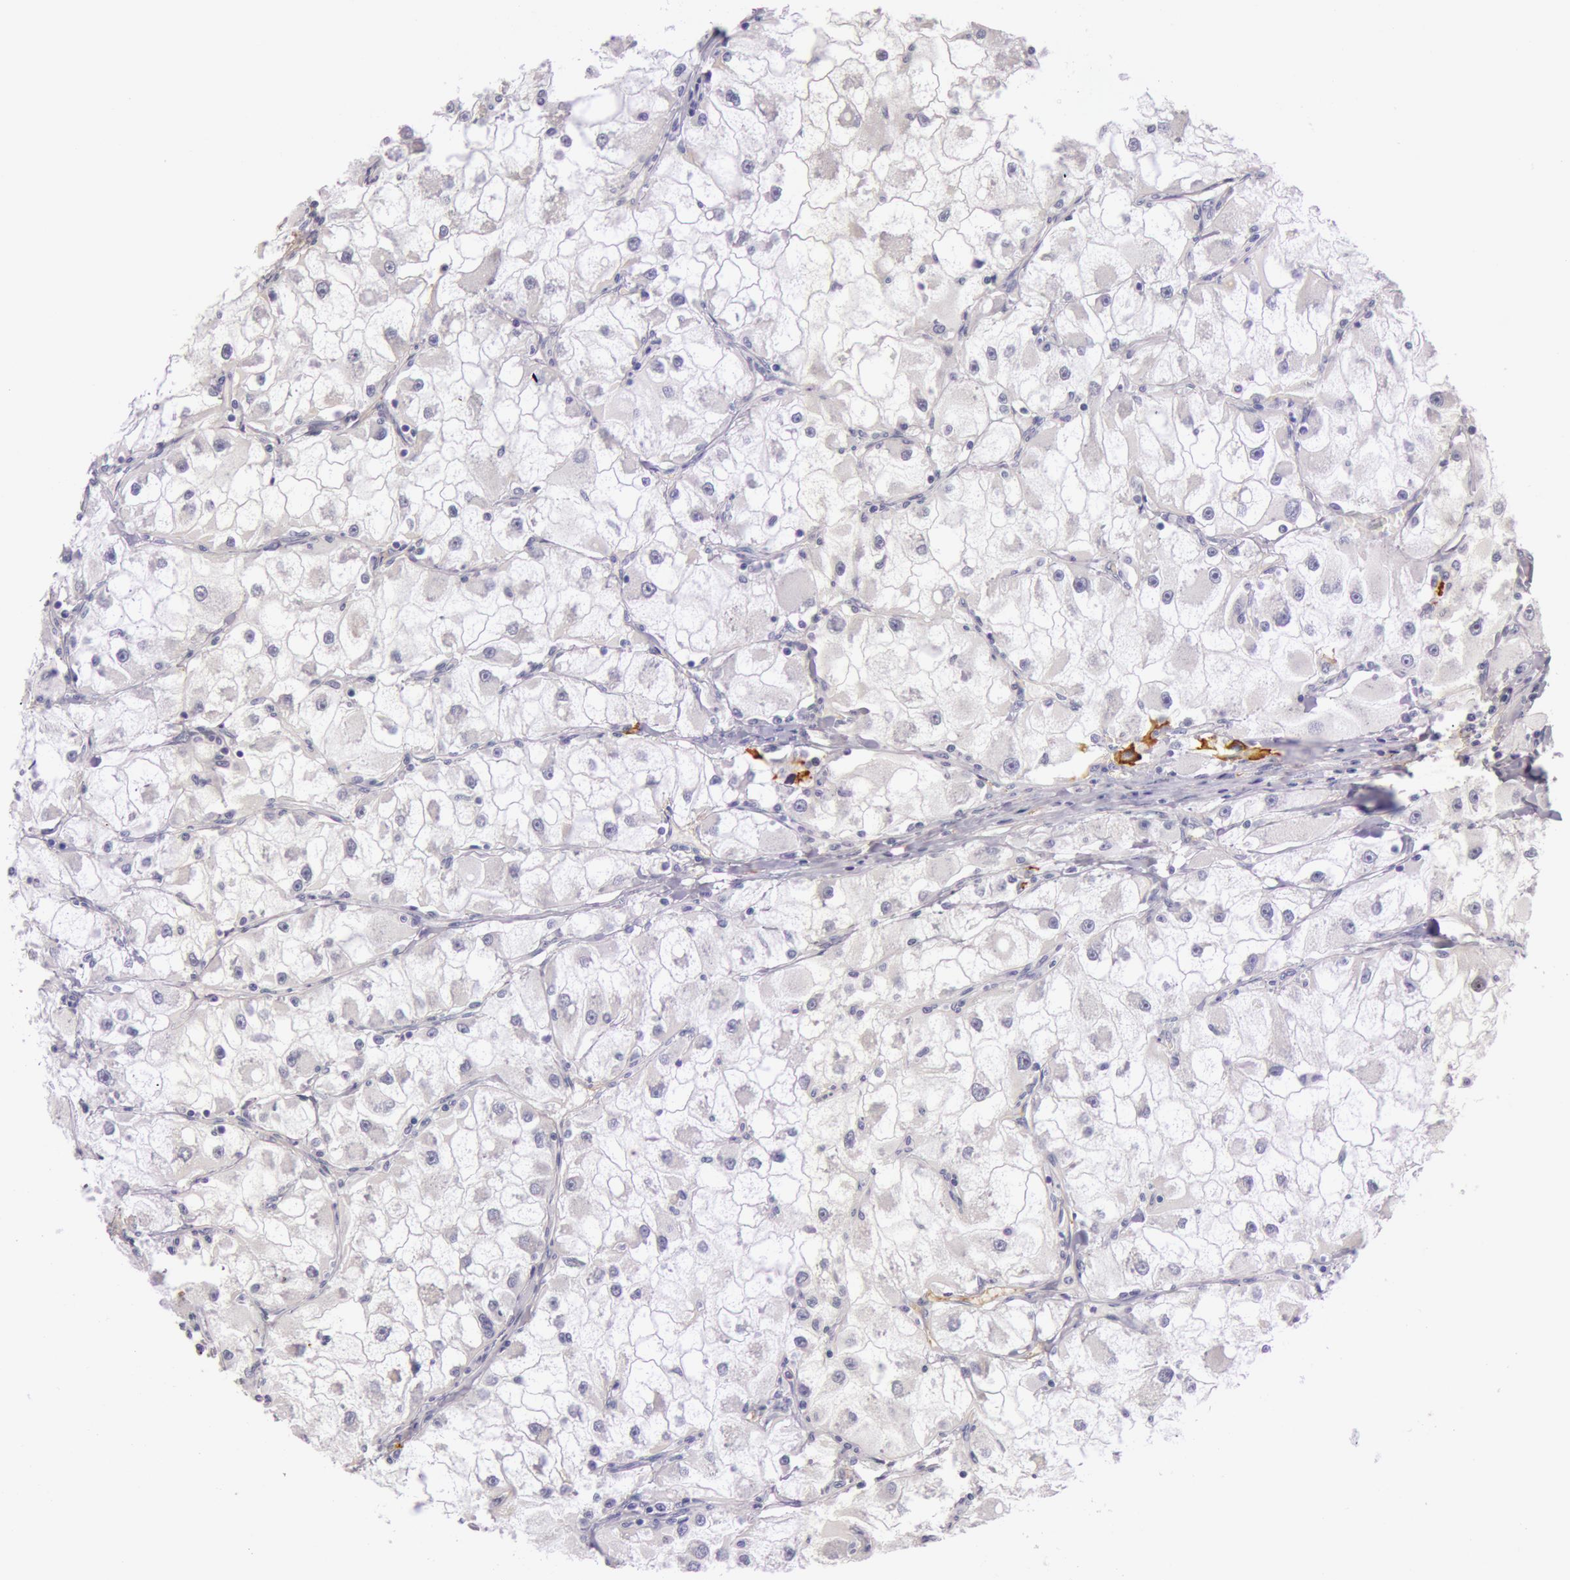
{"staining": {"intensity": "negative", "quantity": "none", "location": "none"}, "tissue": "renal cancer", "cell_type": "Tumor cells", "image_type": "cancer", "snomed": [{"axis": "morphology", "description": "Adenocarcinoma, NOS"}, {"axis": "topography", "description": "Kidney"}], "caption": "DAB immunohistochemical staining of human renal cancer (adenocarcinoma) demonstrates no significant expression in tumor cells. (Immunohistochemistry, brightfield microscopy, high magnification).", "gene": "C4BPA", "patient": {"sex": "female", "age": 73}}